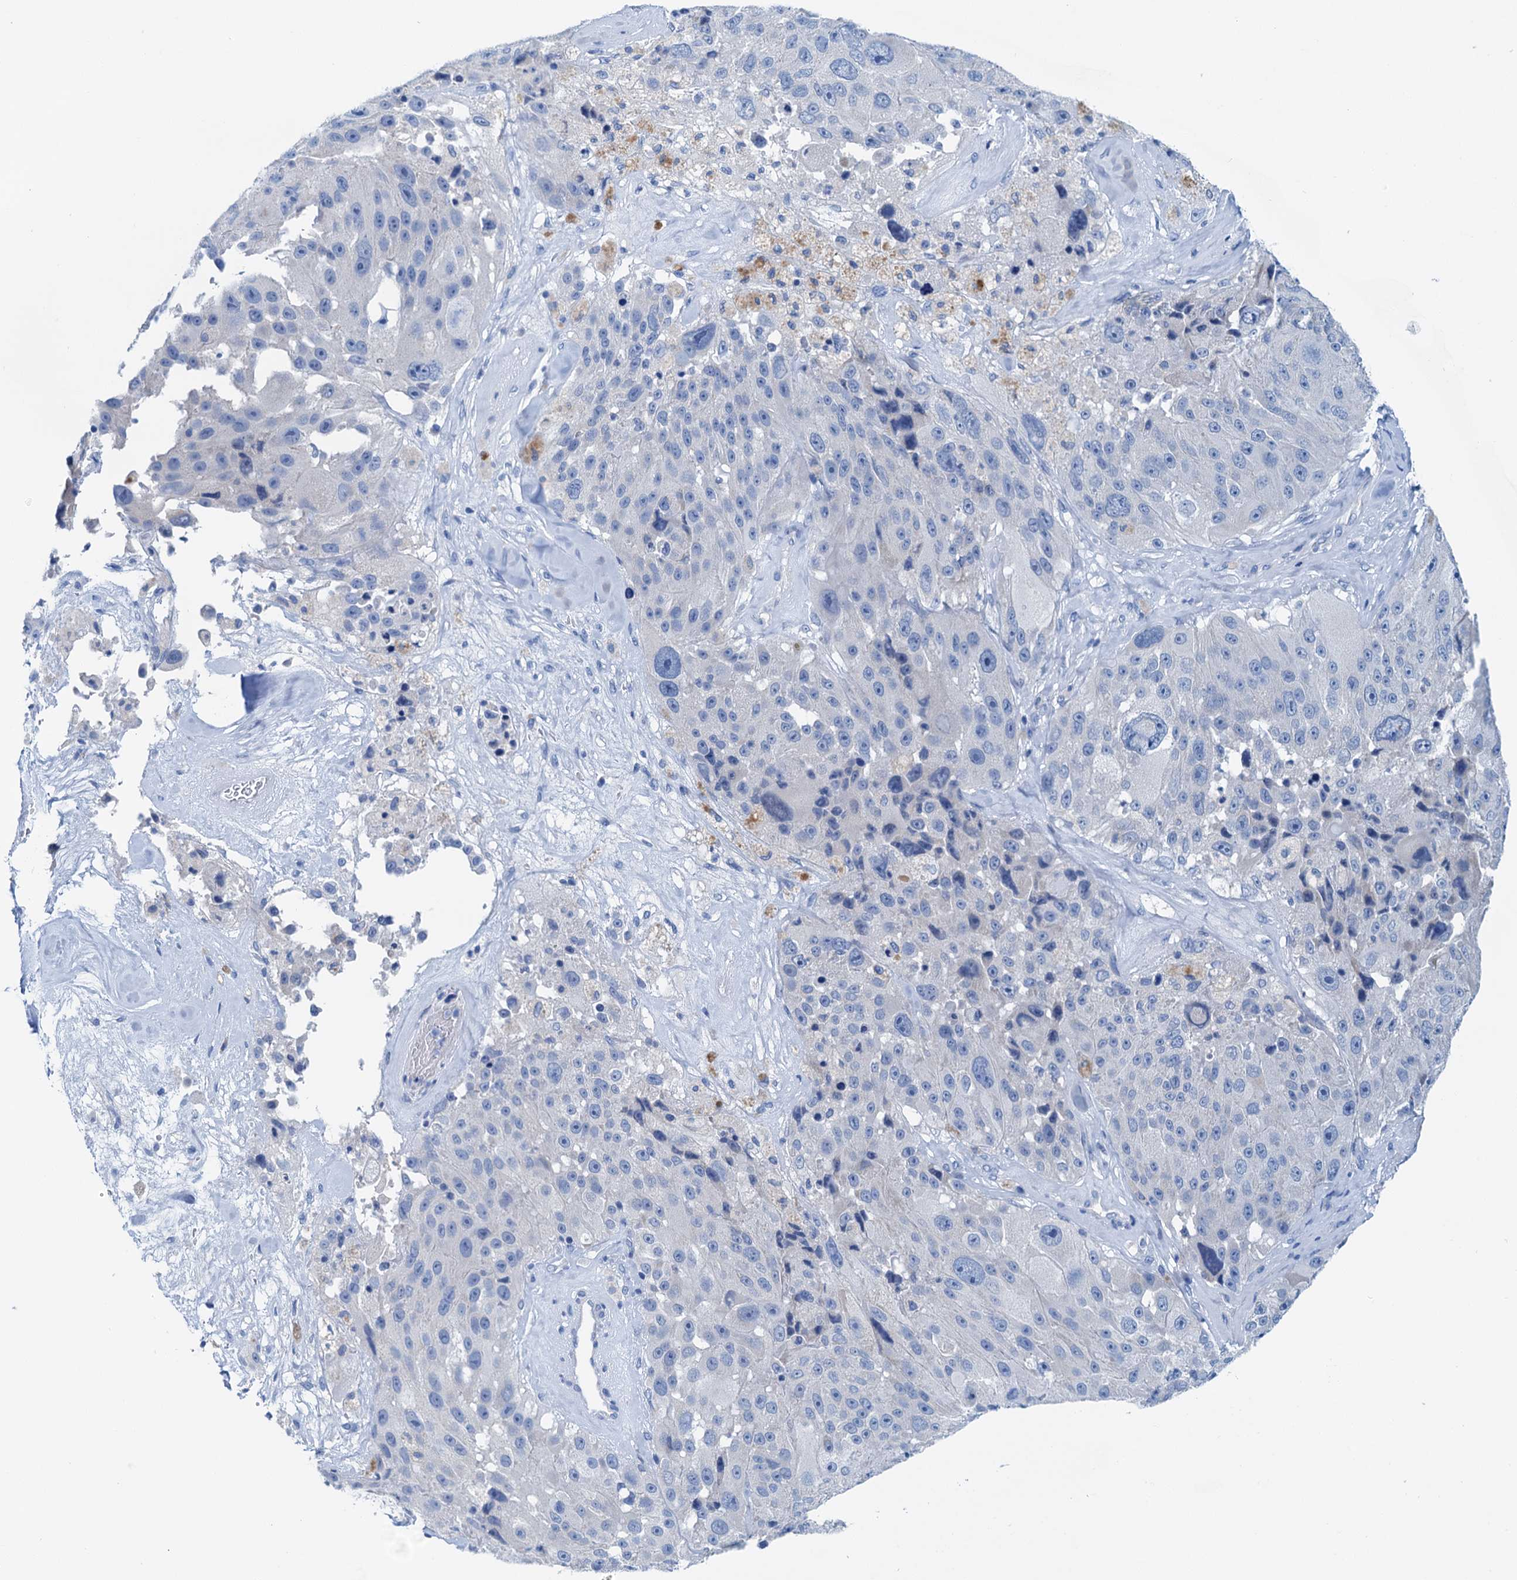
{"staining": {"intensity": "negative", "quantity": "none", "location": "none"}, "tissue": "melanoma", "cell_type": "Tumor cells", "image_type": "cancer", "snomed": [{"axis": "morphology", "description": "Malignant melanoma, Metastatic site"}, {"axis": "topography", "description": "Lymph node"}], "caption": "This is an IHC histopathology image of human melanoma. There is no expression in tumor cells.", "gene": "KNDC1", "patient": {"sex": "male", "age": 62}}